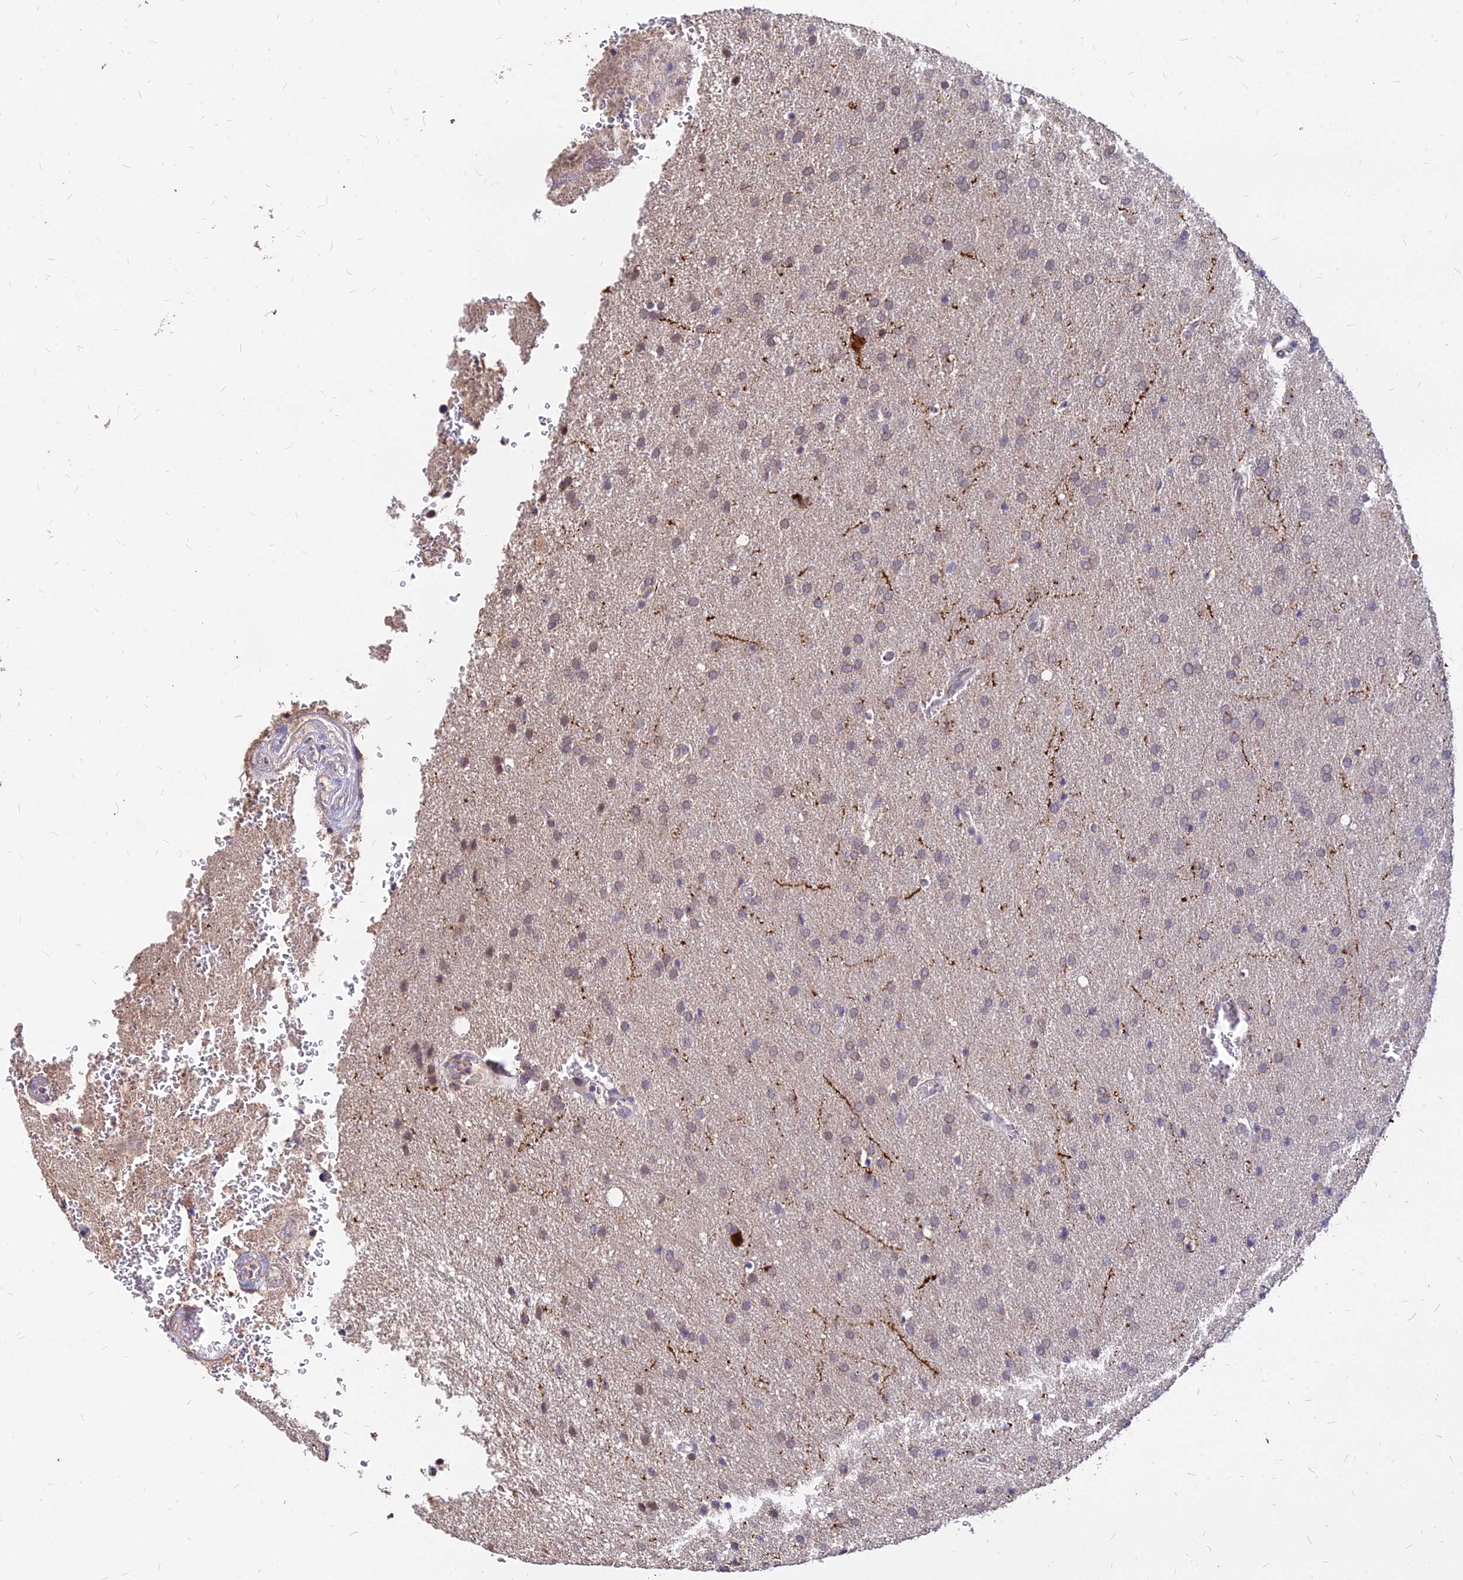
{"staining": {"intensity": "negative", "quantity": "none", "location": "none"}, "tissue": "glioma", "cell_type": "Tumor cells", "image_type": "cancer", "snomed": [{"axis": "morphology", "description": "Glioma, malignant, Low grade"}, {"axis": "topography", "description": "Brain"}], "caption": "Immunohistochemical staining of glioma displays no significant staining in tumor cells.", "gene": "C11orf68", "patient": {"sex": "female", "age": 32}}